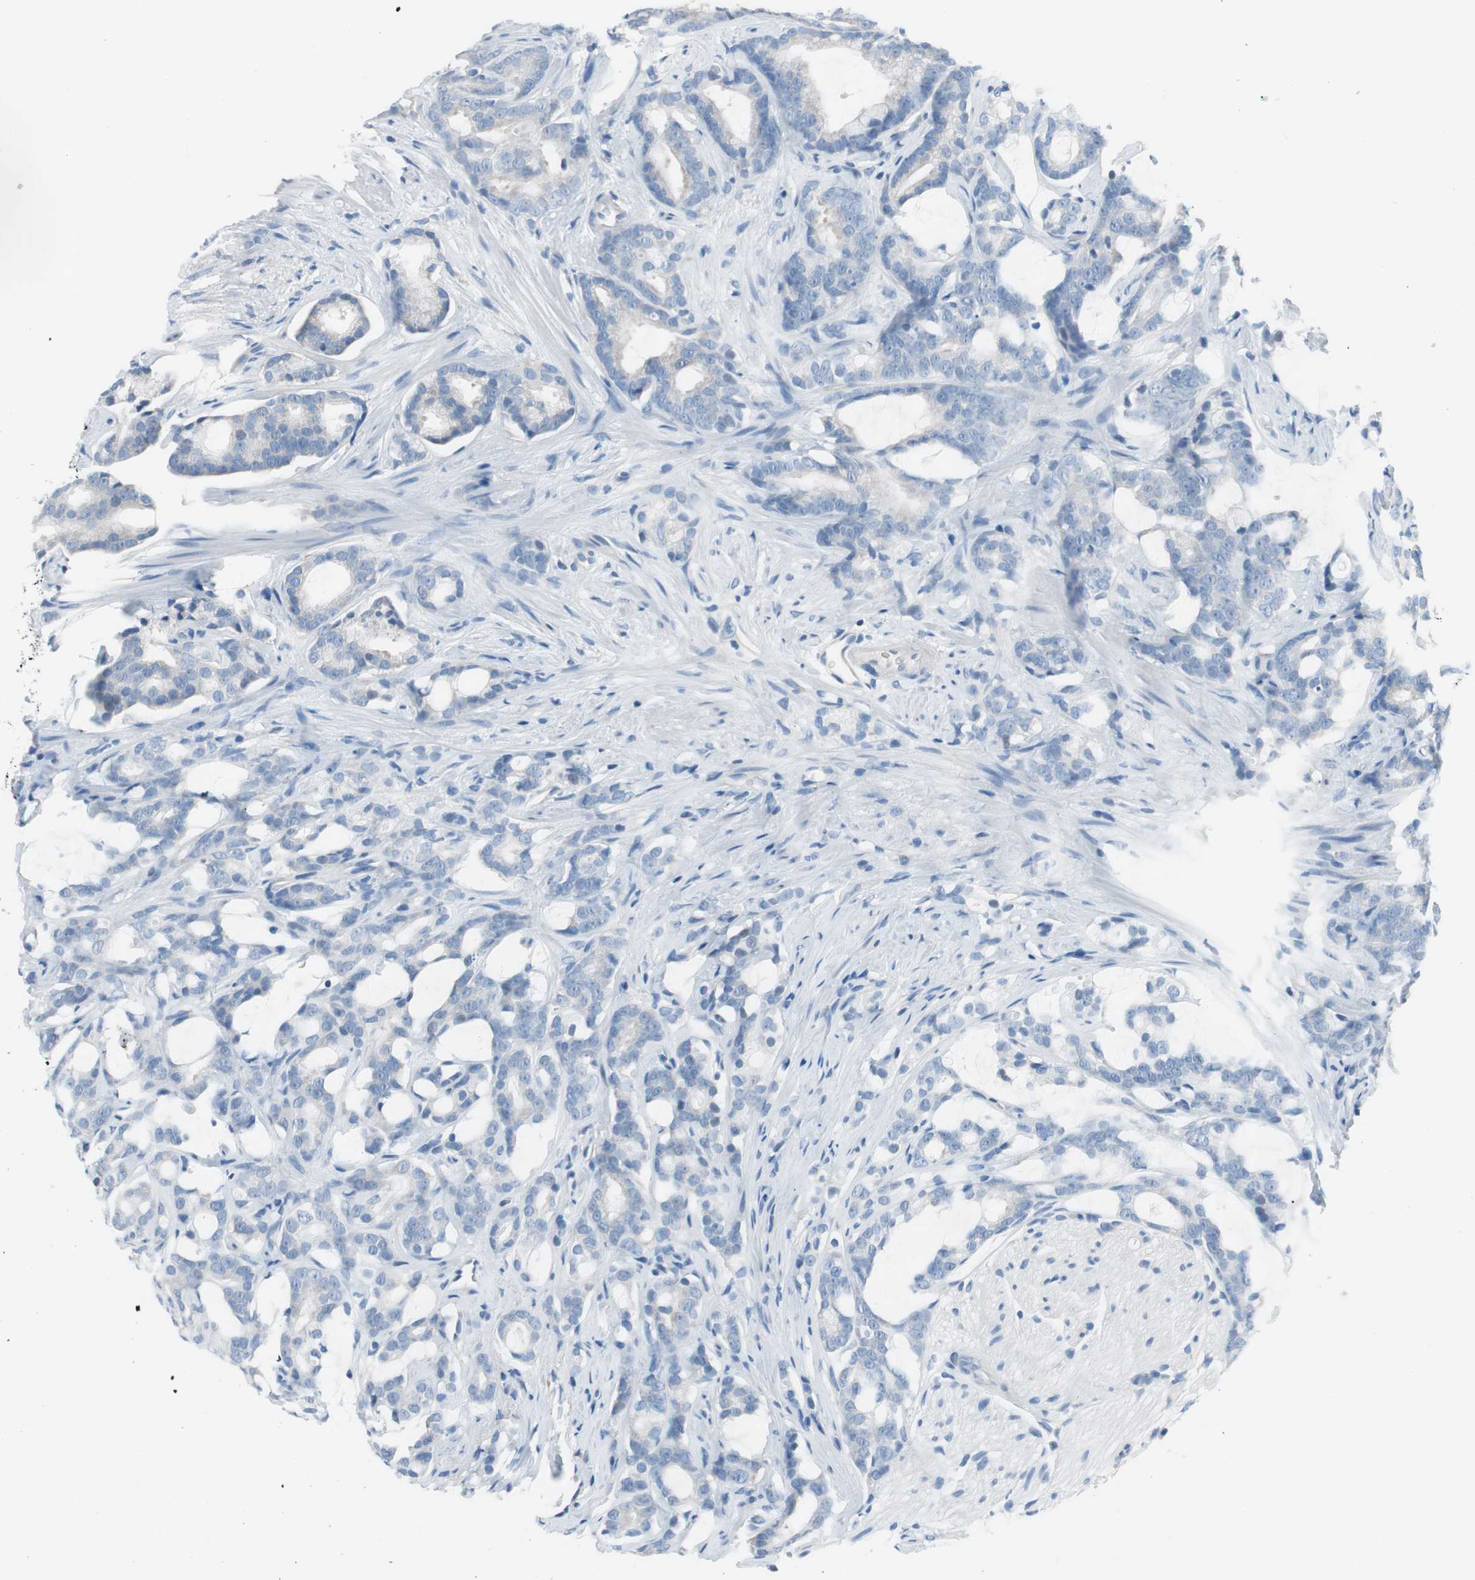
{"staining": {"intensity": "negative", "quantity": "none", "location": "none"}, "tissue": "prostate cancer", "cell_type": "Tumor cells", "image_type": "cancer", "snomed": [{"axis": "morphology", "description": "Adenocarcinoma, Low grade"}, {"axis": "topography", "description": "Prostate"}], "caption": "IHC micrograph of prostate adenocarcinoma (low-grade) stained for a protein (brown), which reveals no positivity in tumor cells.", "gene": "EVA1A", "patient": {"sex": "male", "age": 58}}